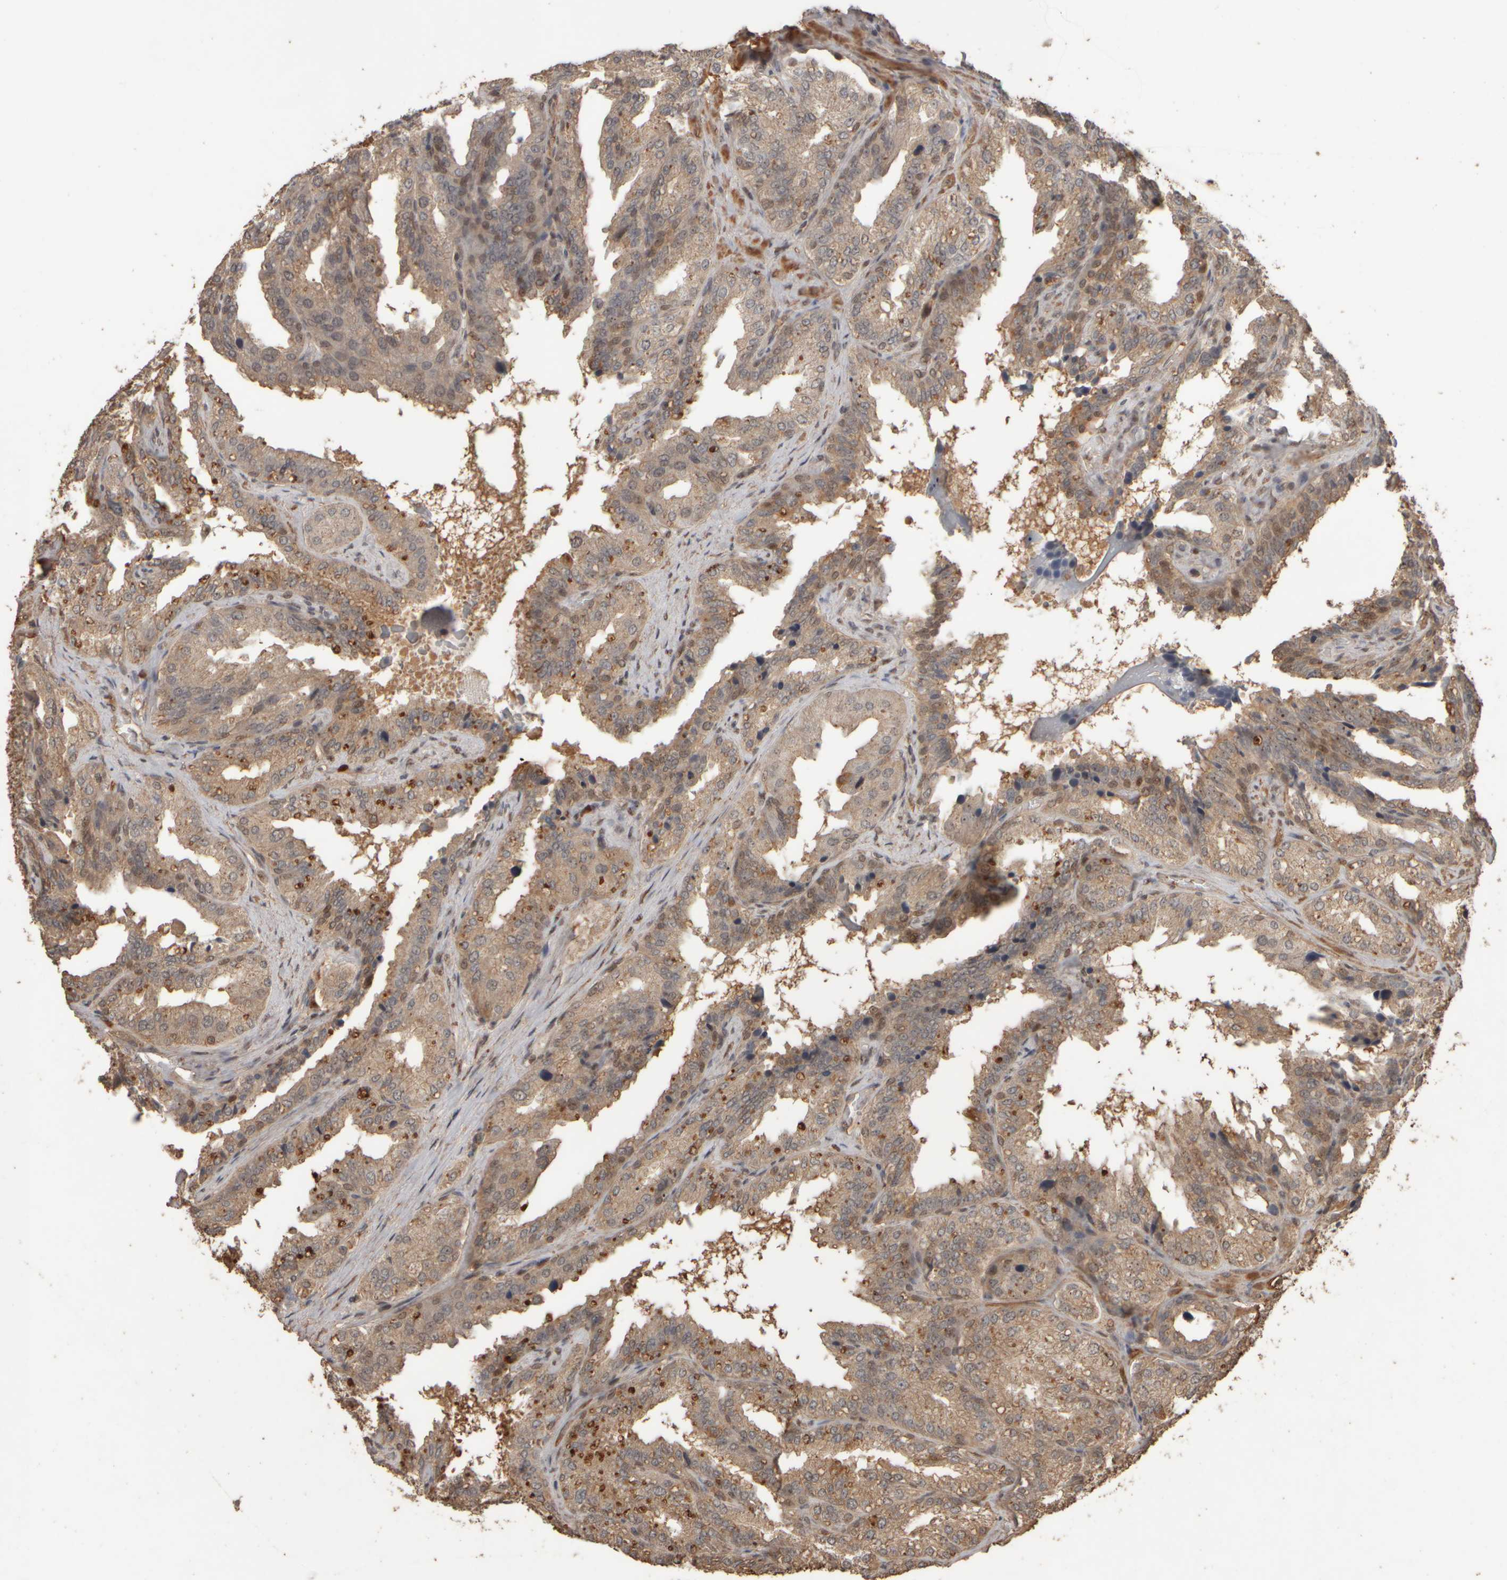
{"staining": {"intensity": "weak", "quantity": ">75%", "location": "cytoplasmic/membranous,nuclear"}, "tissue": "seminal vesicle", "cell_type": "Glandular cells", "image_type": "normal", "snomed": [{"axis": "morphology", "description": "Normal tissue, NOS"}, {"axis": "topography", "description": "Prostate"}, {"axis": "topography", "description": "Seminal veicle"}], "caption": "Protein staining of benign seminal vesicle demonstrates weak cytoplasmic/membranous,nuclear staining in approximately >75% of glandular cells. (DAB = brown stain, brightfield microscopy at high magnification).", "gene": "SPHK1", "patient": {"sex": "male", "age": 51}}